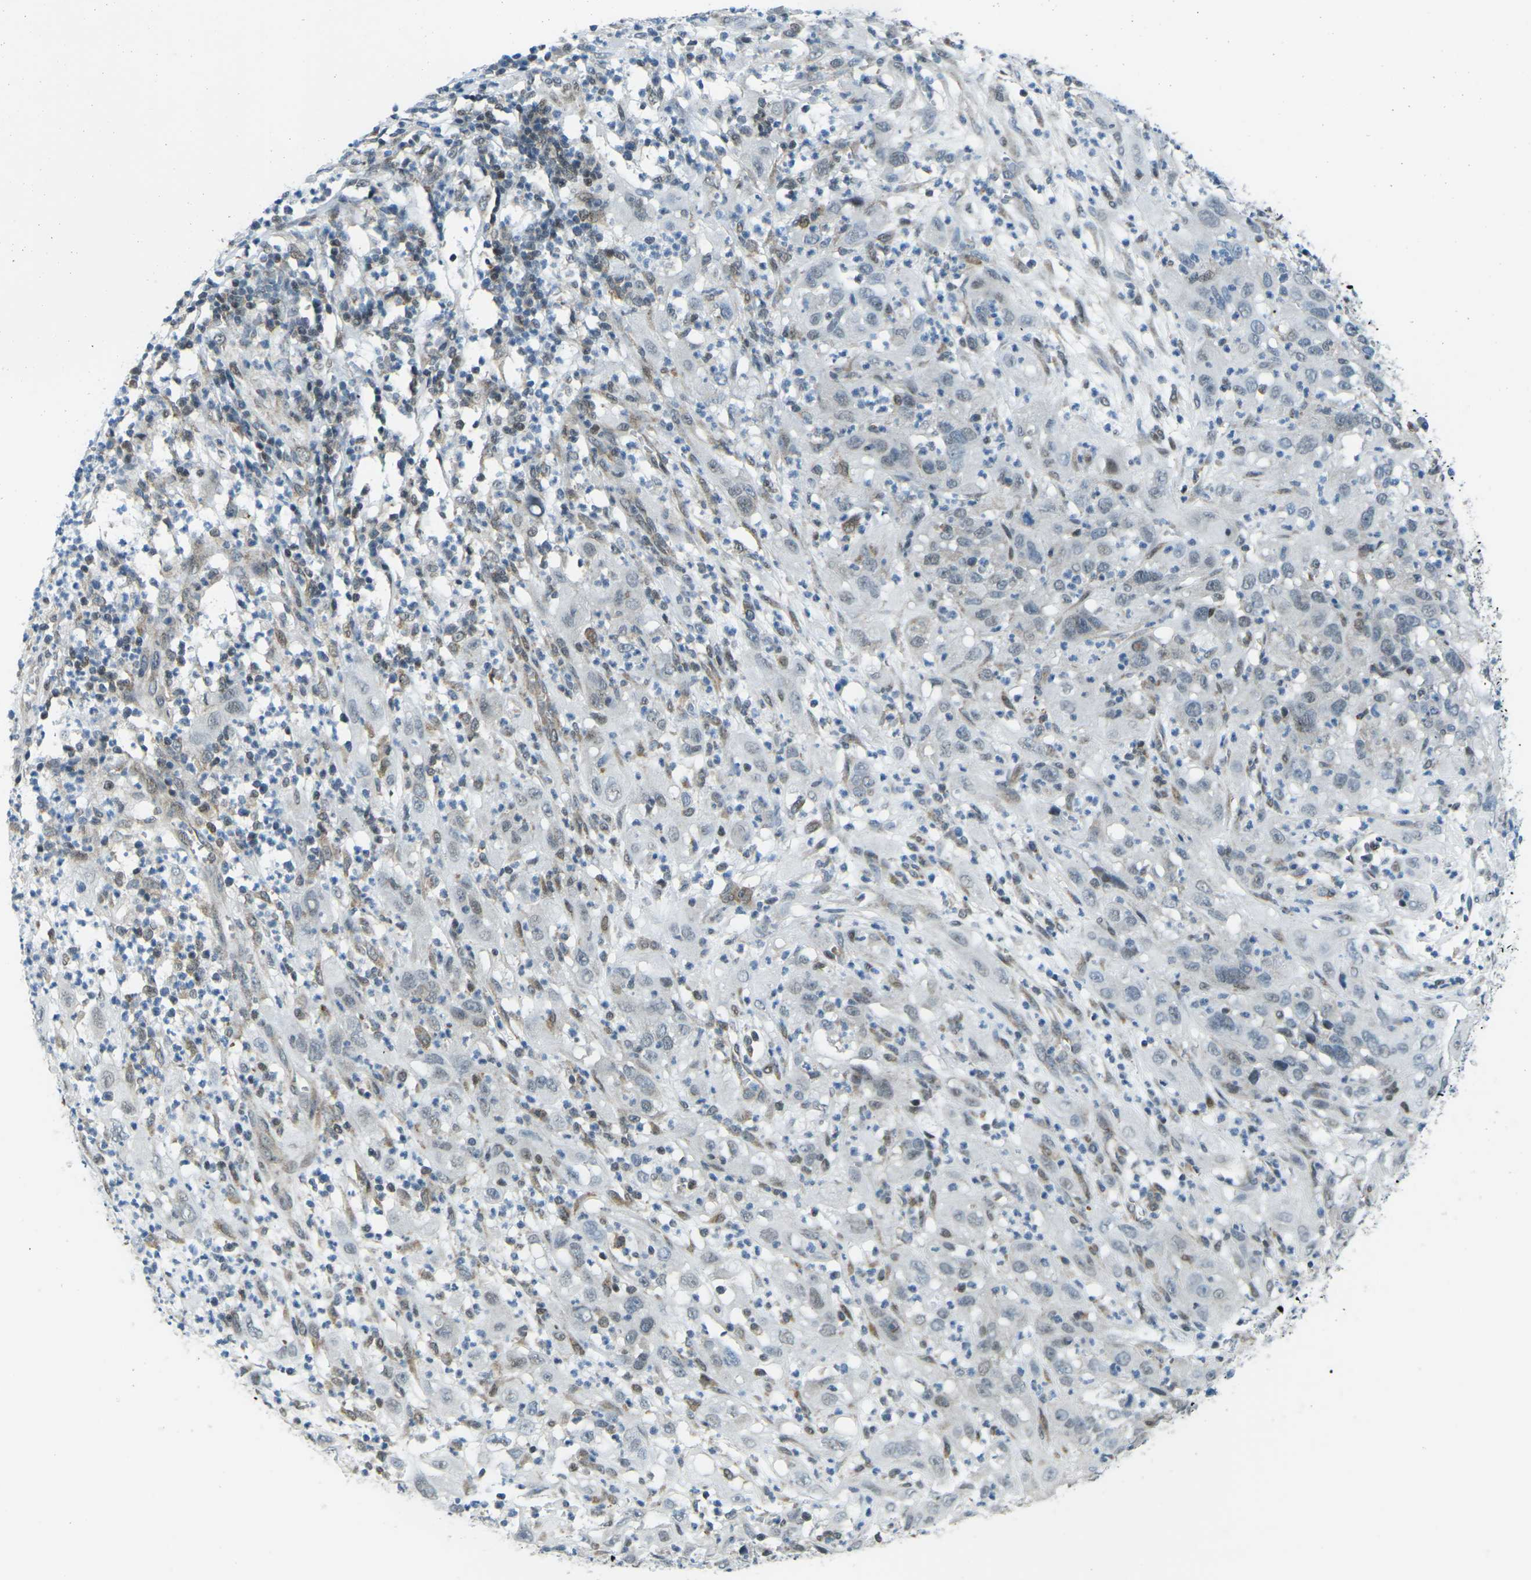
{"staining": {"intensity": "weak", "quantity": "<25%", "location": "nuclear"}, "tissue": "cervical cancer", "cell_type": "Tumor cells", "image_type": "cancer", "snomed": [{"axis": "morphology", "description": "Squamous cell carcinoma, NOS"}, {"axis": "topography", "description": "Cervix"}], "caption": "This is an immunohistochemistry (IHC) histopathology image of cervical squamous cell carcinoma. There is no staining in tumor cells.", "gene": "MBNL1", "patient": {"sex": "female", "age": 32}}